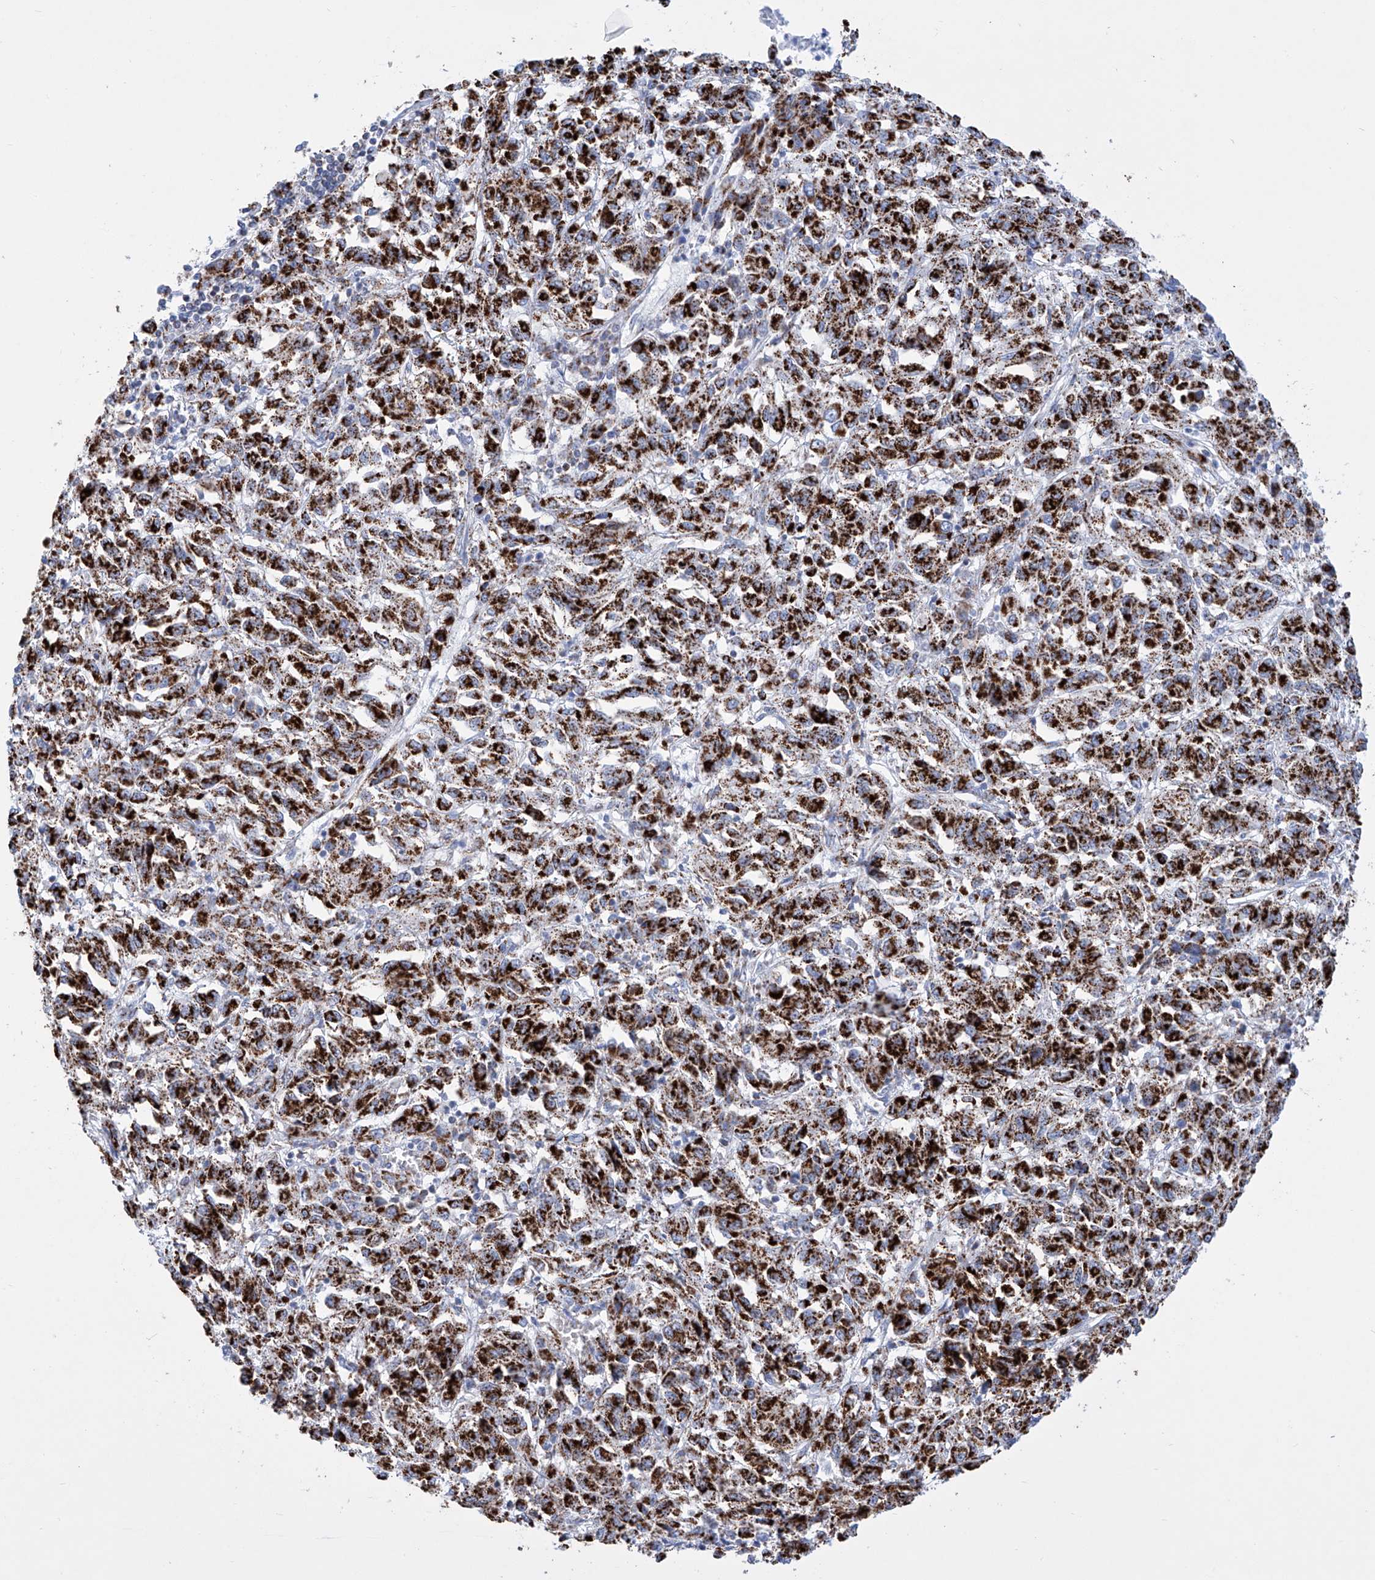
{"staining": {"intensity": "strong", "quantity": ">75%", "location": "cytoplasmic/membranous"}, "tissue": "melanoma", "cell_type": "Tumor cells", "image_type": "cancer", "snomed": [{"axis": "morphology", "description": "Malignant melanoma, Metastatic site"}, {"axis": "topography", "description": "Lung"}], "caption": "The photomicrograph reveals a brown stain indicating the presence of a protein in the cytoplasmic/membranous of tumor cells in melanoma.", "gene": "ALDH6A1", "patient": {"sex": "male", "age": 64}}